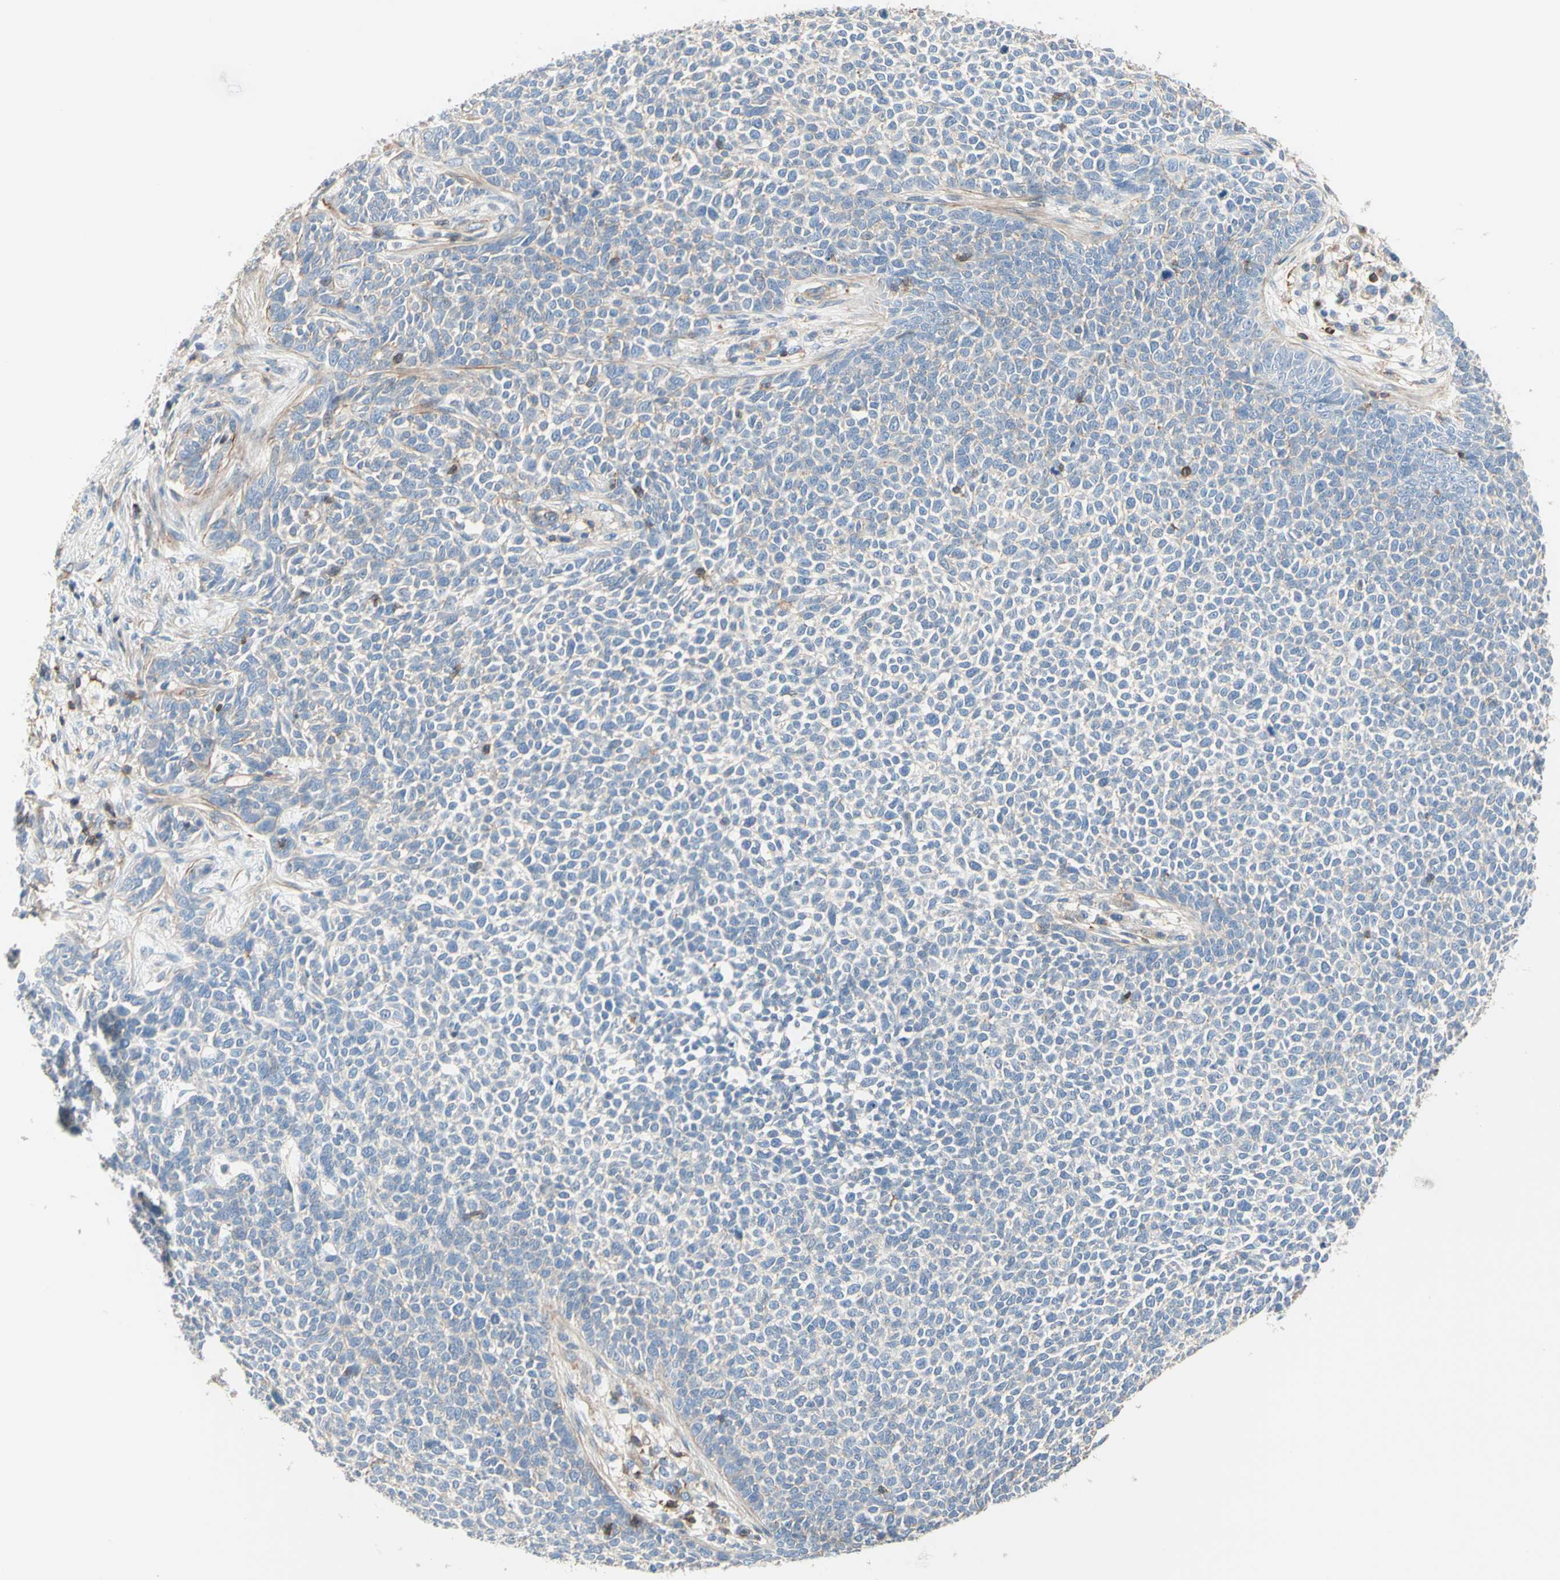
{"staining": {"intensity": "negative", "quantity": "none", "location": "none"}, "tissue": "skin cancer", "cell_type": "Tumor cells", "image_type": "cancer", "snomed": [{"axis": "morphology", "description": "Basal cell carcinoma"}, {"axis": "topography", "description": "Skin"}], "caption": "Protein analysis of skin cancer (basal cell carcinoma) demonstrates no significant staining in tumor cells.", "gene": "SEMA4C", "patient": {"sex": "female", "age": 84}}